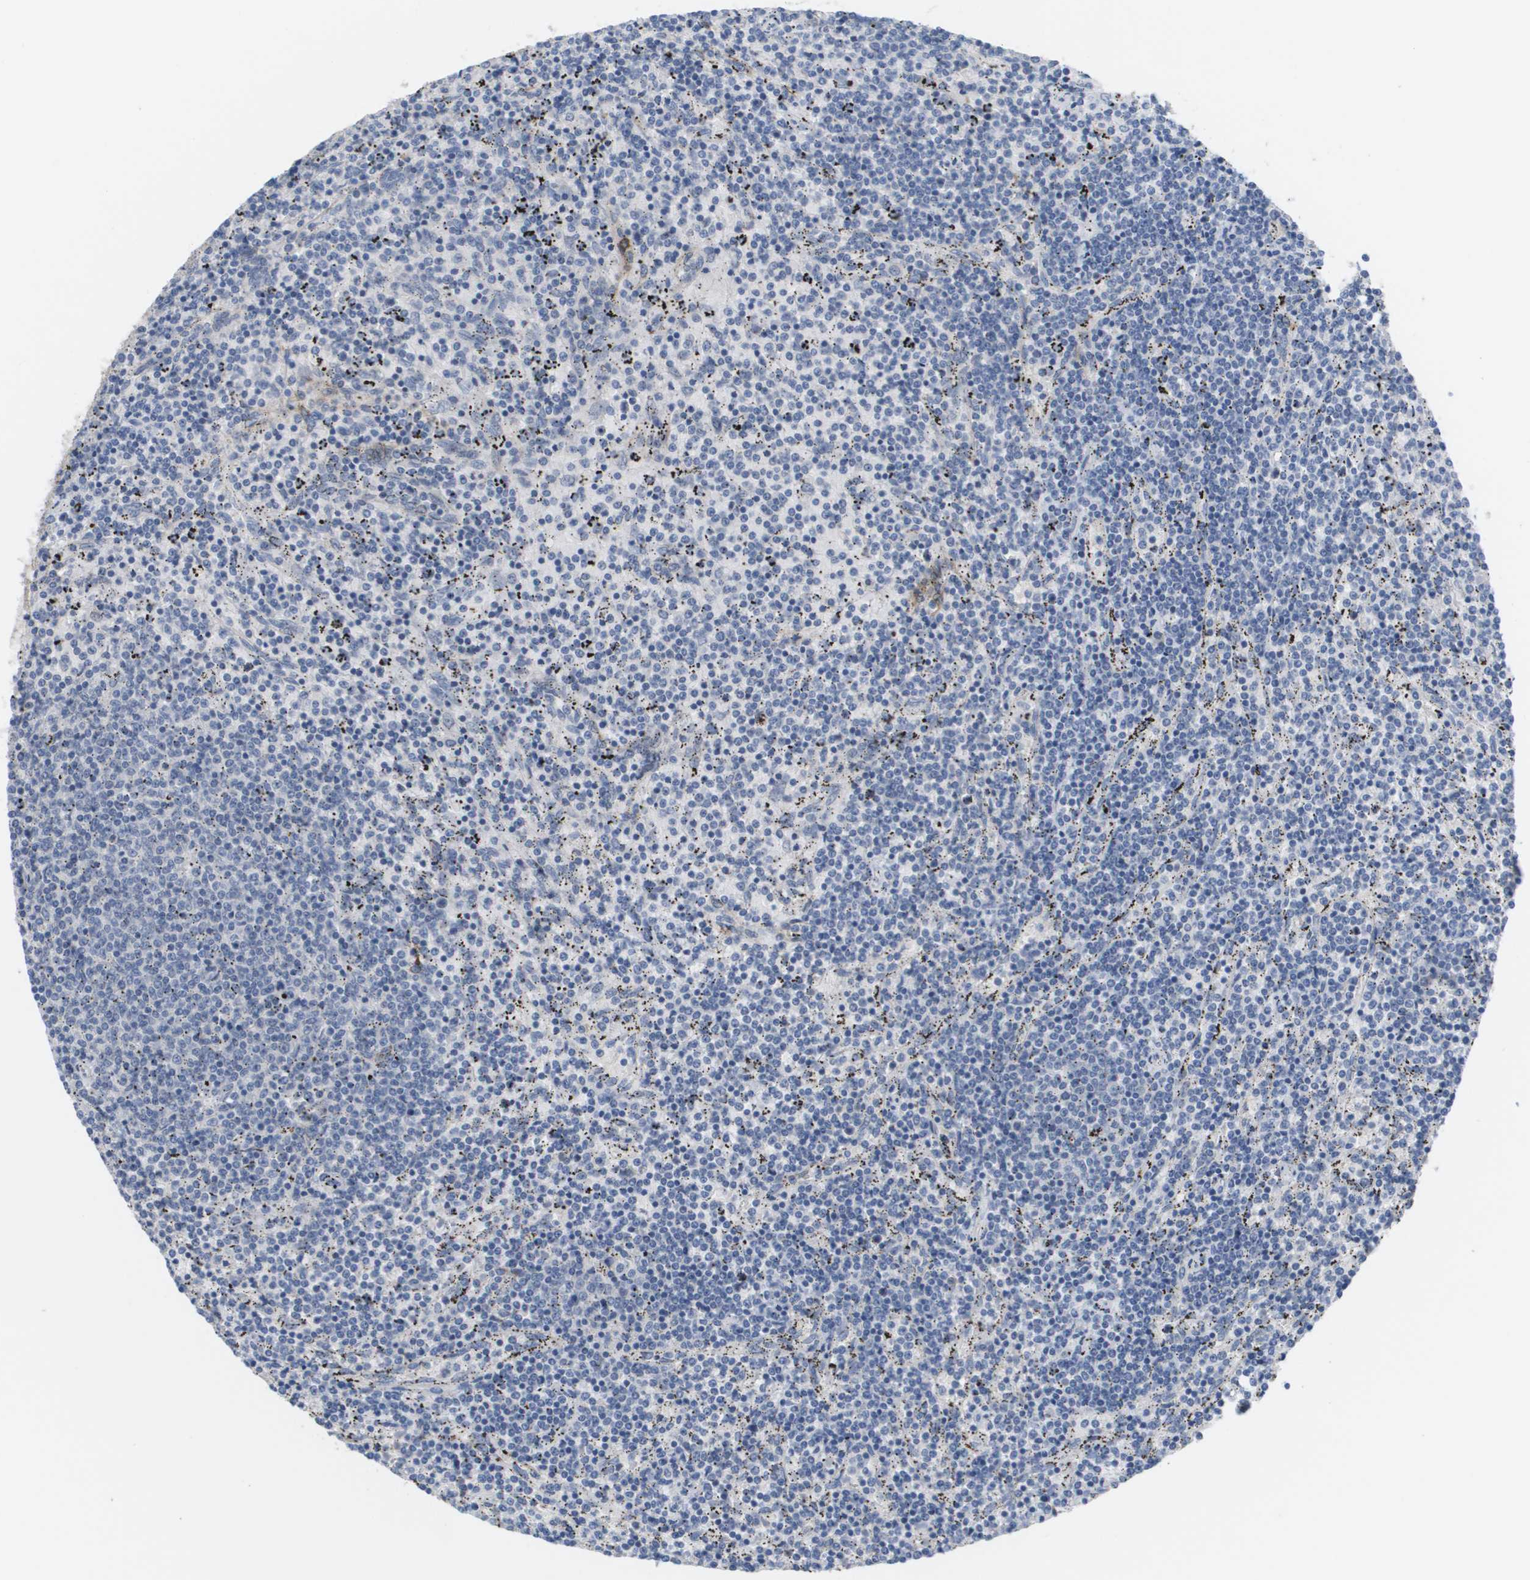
{"staining": {"intensity": "negative", "quantity": "none", "location": "none"}, "tissue": "lymphoma", "cell_type": "Tumor cells", "image_type": "cancer", "snomed": [{"axis": "morphology", "description": "Malignant lymphoma, non-Hodgkin's type, Low grade"}, {"axis": "topography", "description": "Spleen"}], "caption": "A histopathology image of human low-grade malignant lymphoma, non-Hodgkin's type is negative for staining in tumor cells.", "gene": "ANGPT2", "patient": {"sex": "female", "age": 50}}